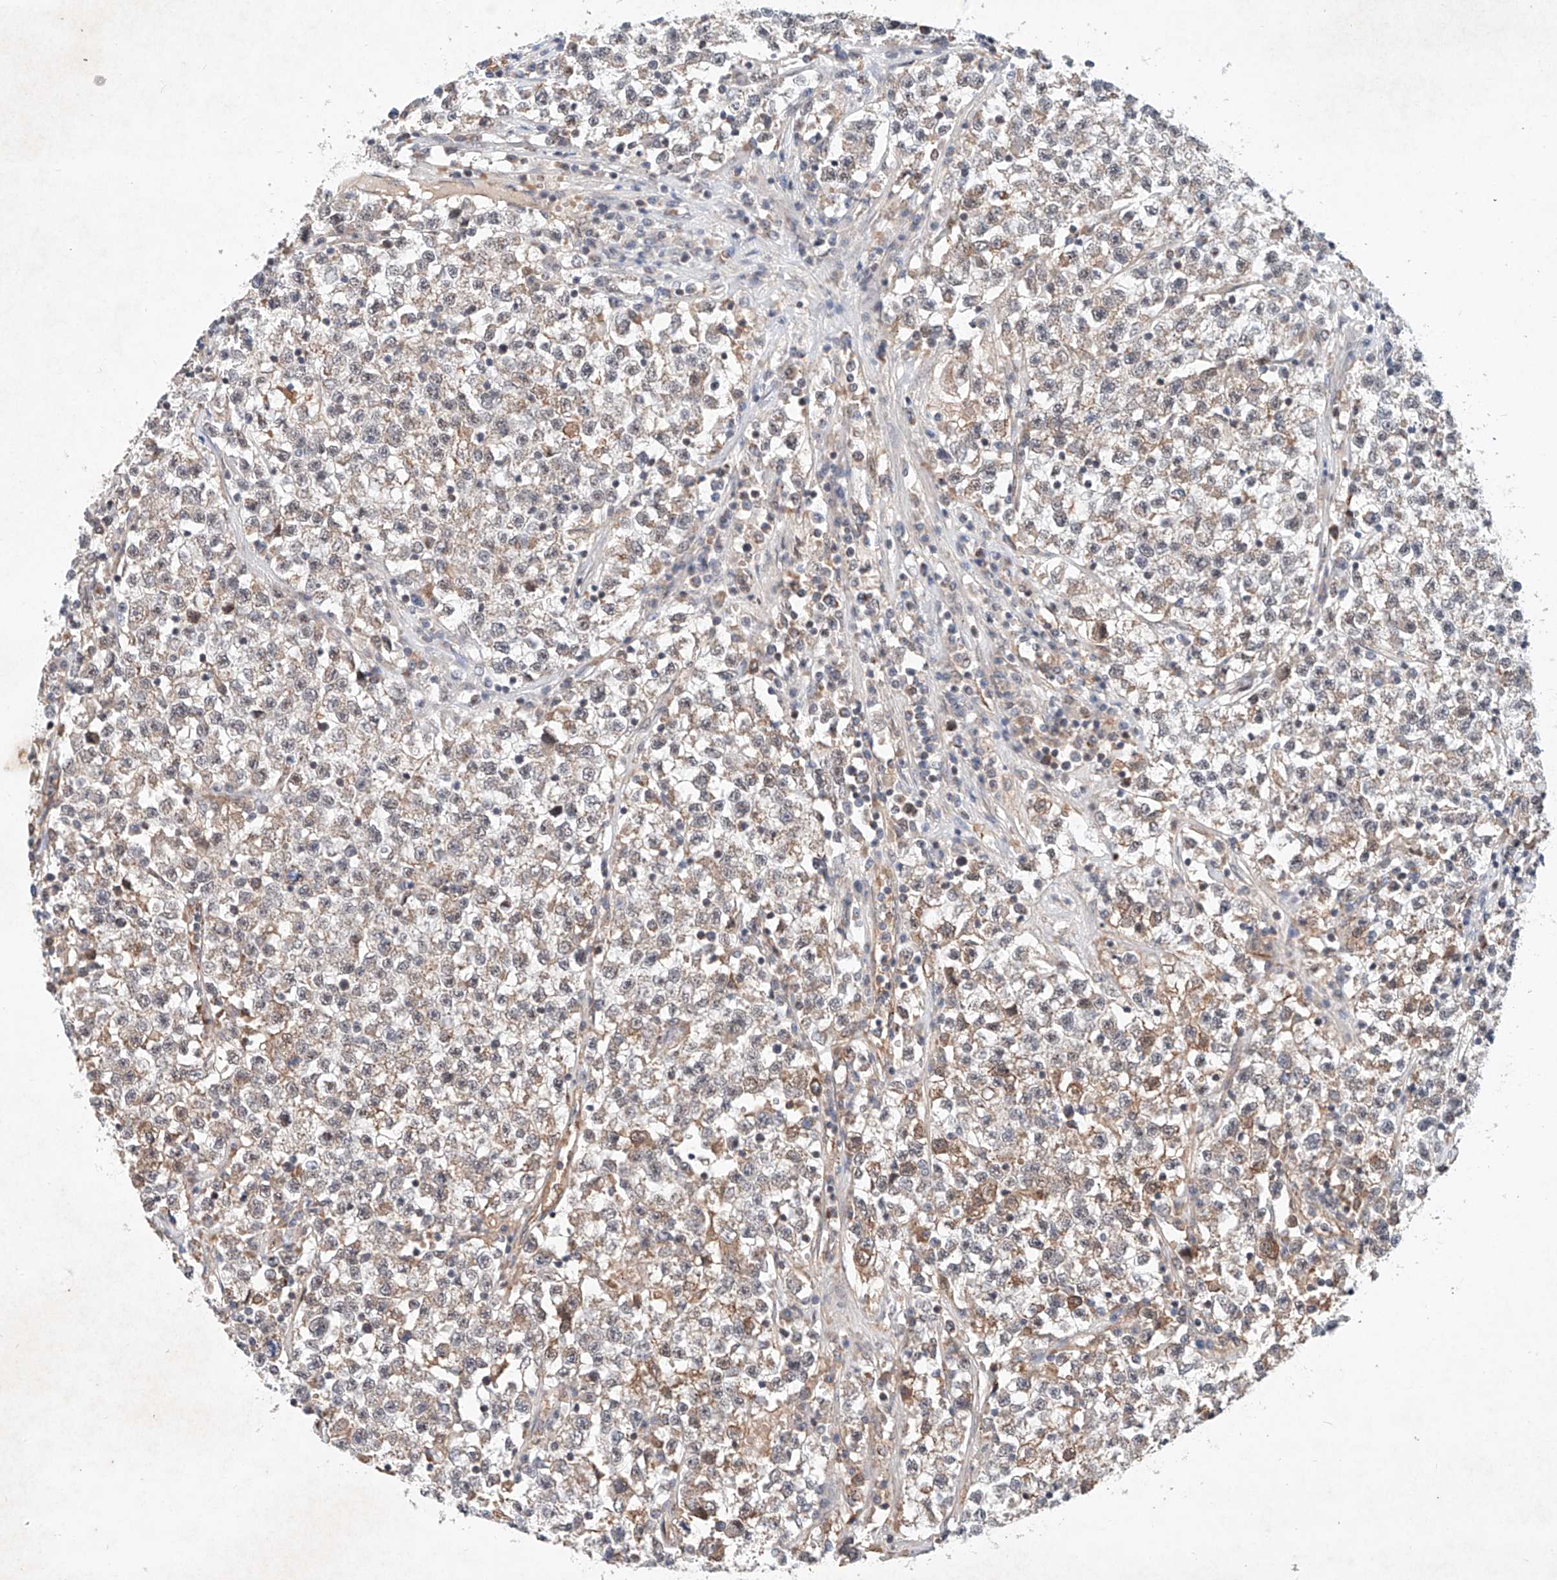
{"staining": {"intensity": "weak", "quantity": ">75%", "location": "cytoplasmic/membranous"}, "tissue": "testis cancer", "cell_type": "Tumor cells", "image_type": "cancer", "snomed": [{"axis": "morphology", "description": "Seminoma, NOS"}, {"axis": "topography", "description": "Testis"}], "caption": "Protein staining of seminoma (testis) tissue exhibits weak cytoplasmic/membranous staining in approximately >75% of tumor cells.", "gene": "FASTK", "patient": {"sex": "male", "age": 22}}